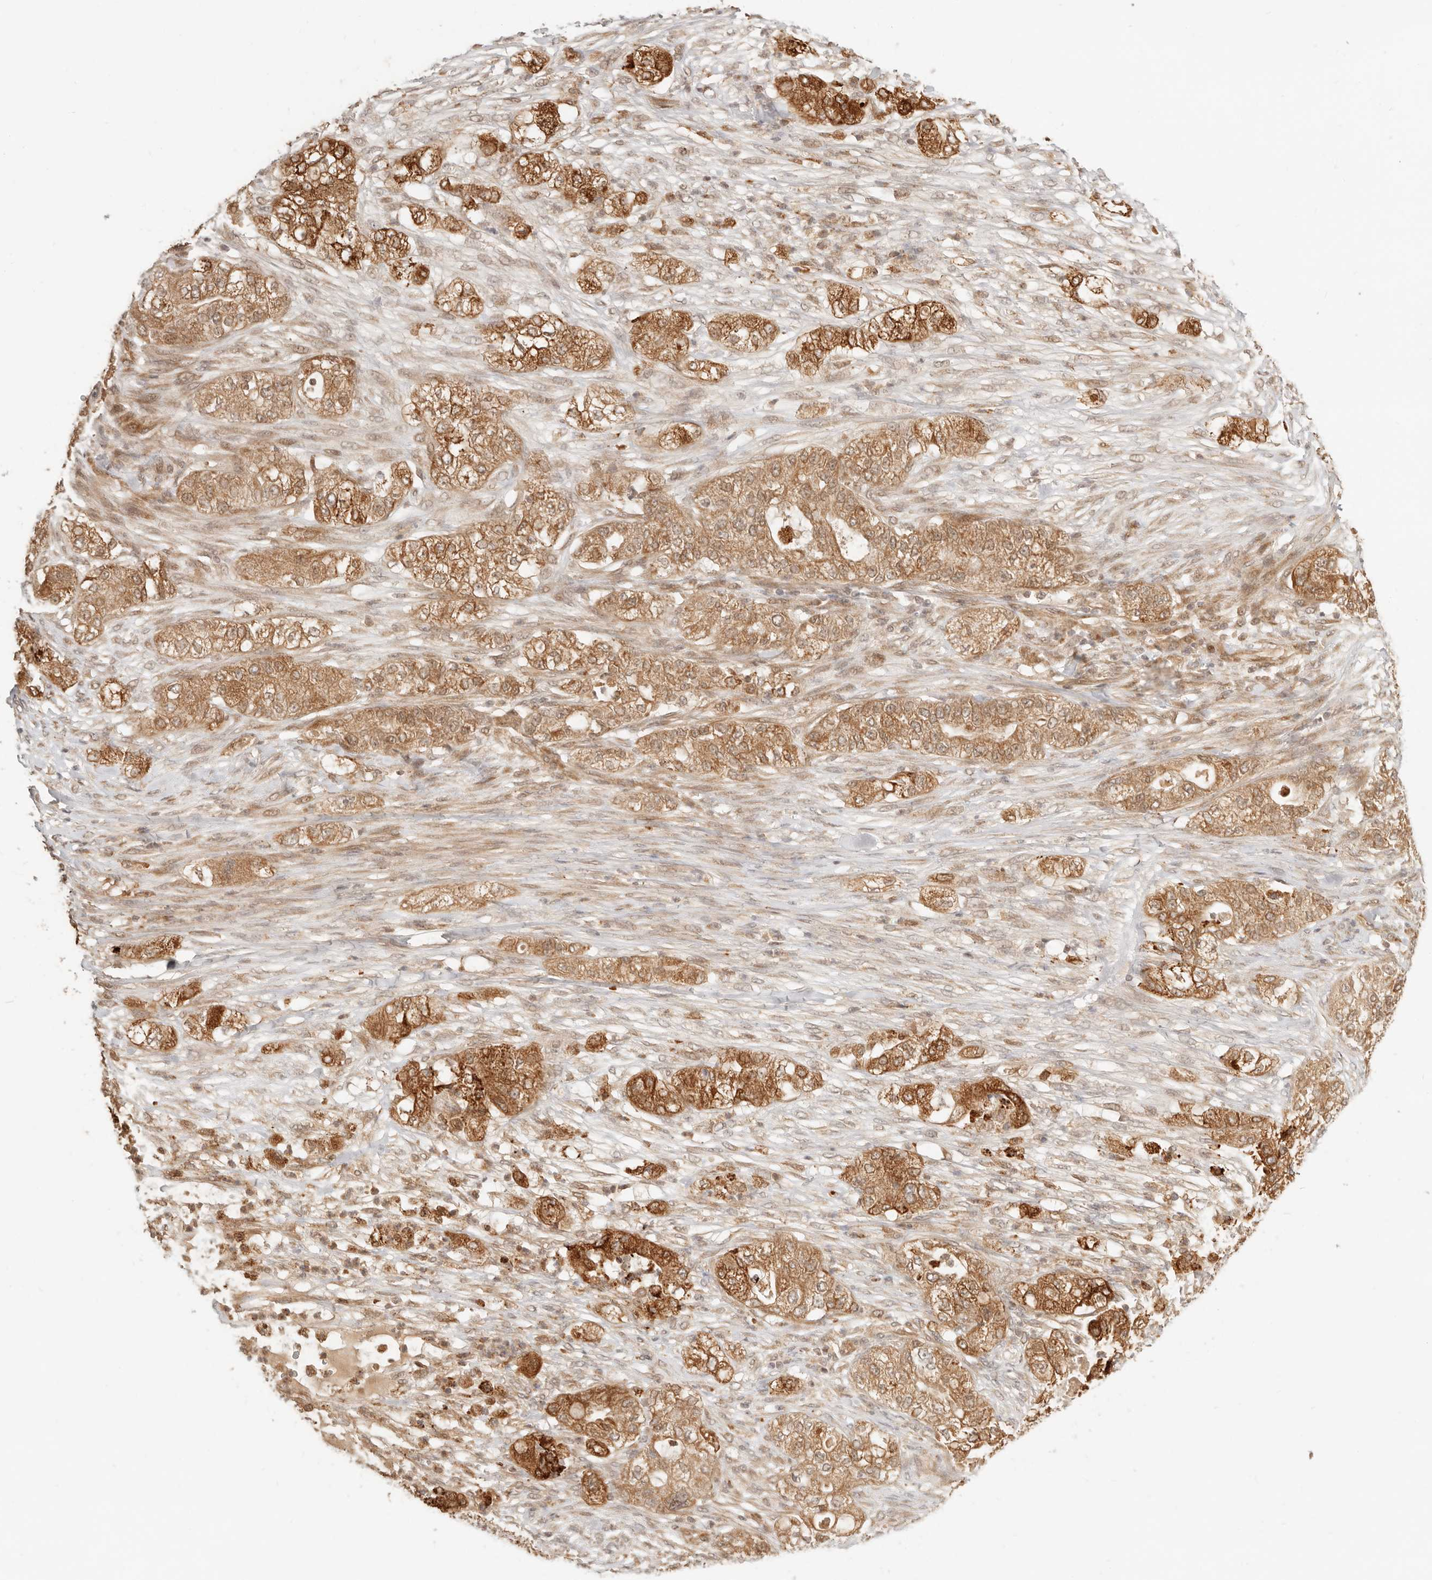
{"staining": {"intensity": "moderate", "quantity": ">75%", "location": "cytoplasmic/membranous"}, "tissue": "pancreatic cancer", "cell_type": "Tumor cells", "image_type": "cancer", "snomed": [{"axis": "morphology", "description": "Adenocarcinoma, NOS"}, {"axis": "topography", "description": "Pancreas"}], "caption": "The histopathology image displays staining of pancreatic adenocarcinoma, revealing moderate cytoplasmic/membranous protein staining (brown color) within tumor cells.", "gene": "BAALC", "patient": {"sex": "female", "age": 78}}